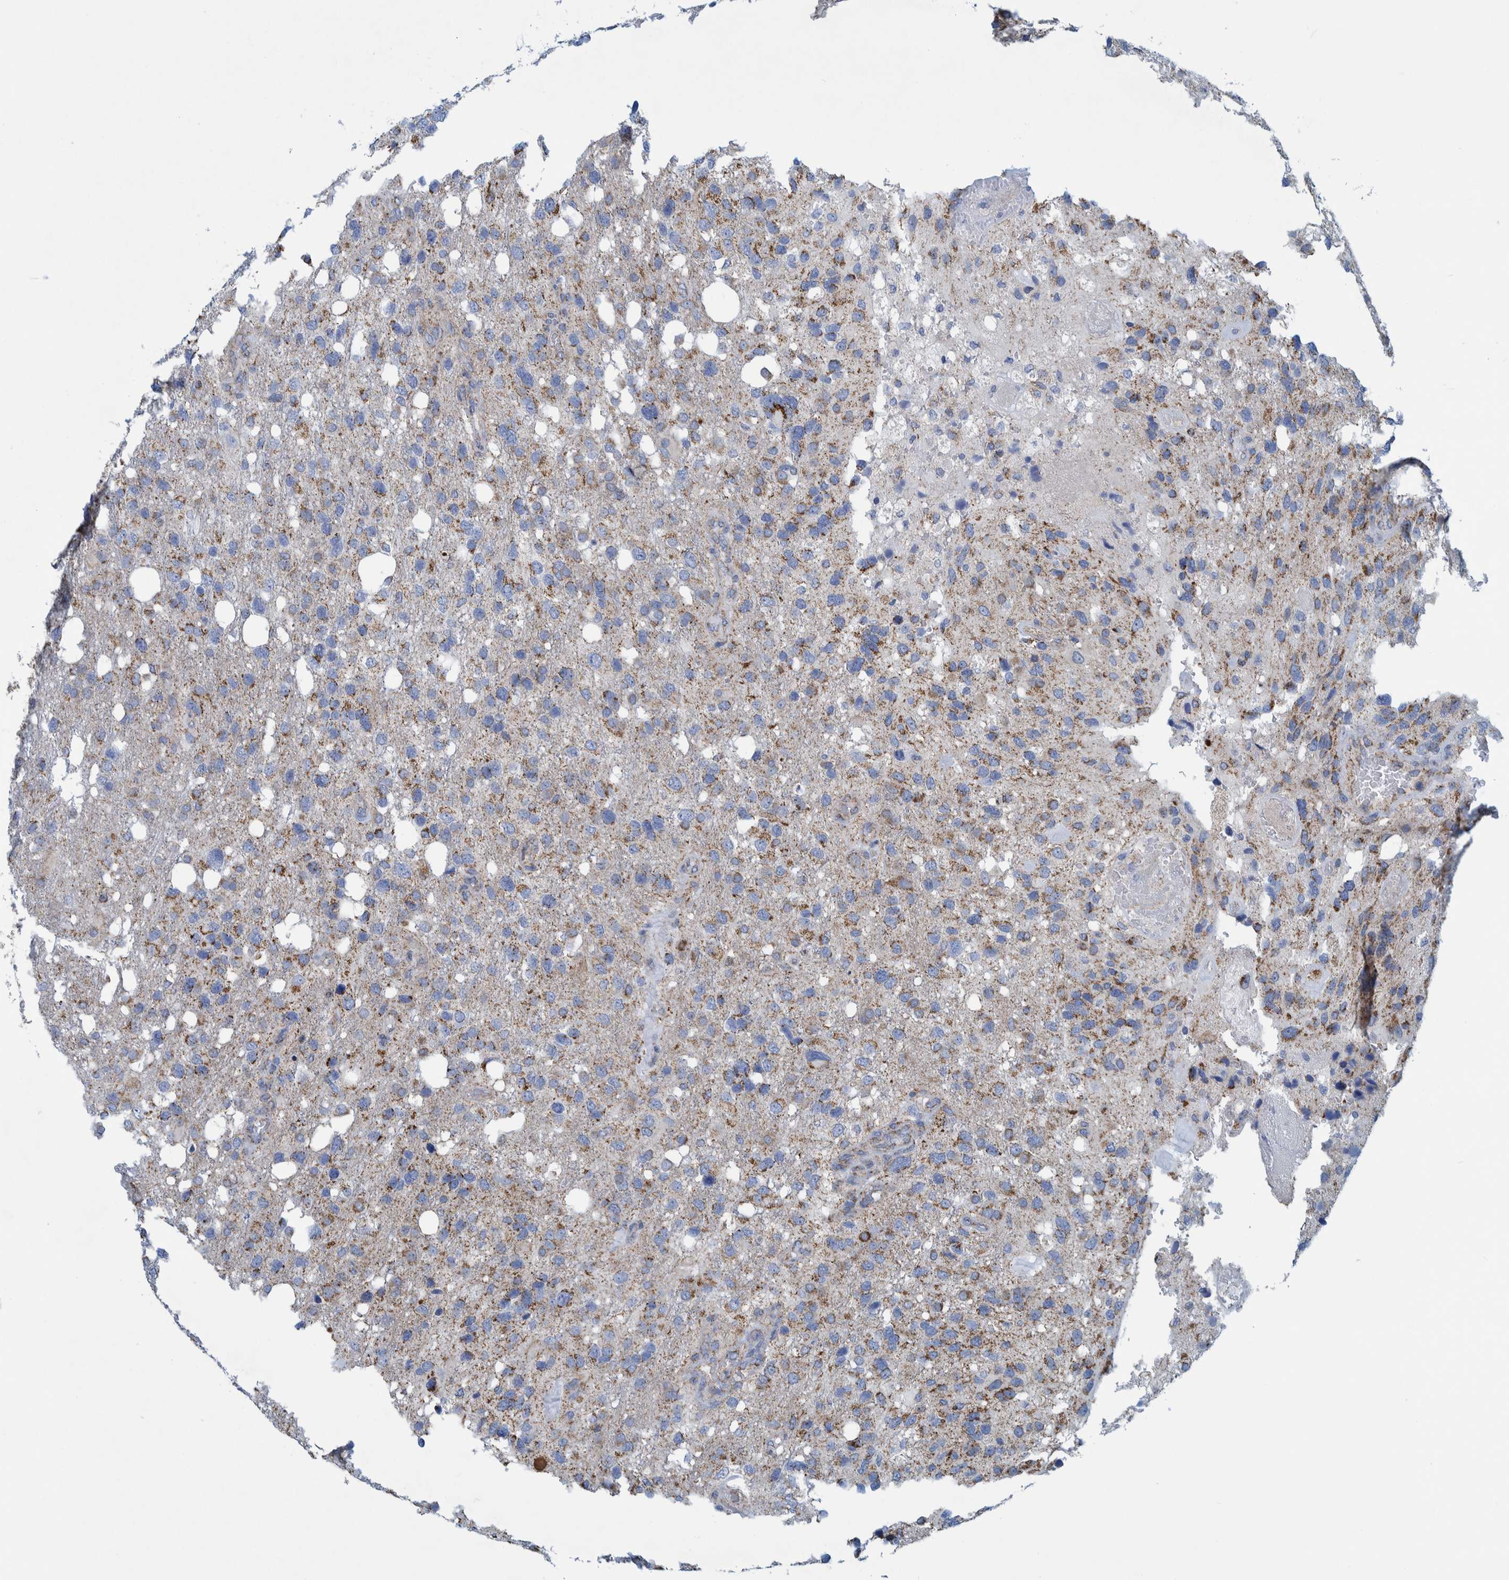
{"staining": {"intensity": "moderate", "quantity": "25%-75%", "location": "cytoplasmic/membranous"}, "tissue": "glioma", "cell_type": "Tumor cells", "image_type": "cancer", "snomed": [{"axis": "morphology", "description": "Glioma, malignant, High grade"}, {"axis": "topography", "description": "Brain"}], "caption": "DAB (3,3'-diaminobenzidine) immunohistochemical staining of malignant high-grade glioma shows moderate cytoplasmic/membranous protein positivity in approximately 25%-75% of tumor cells.", "gene": "MRPS7", "patient": {"sex": "female", "age": 58}}